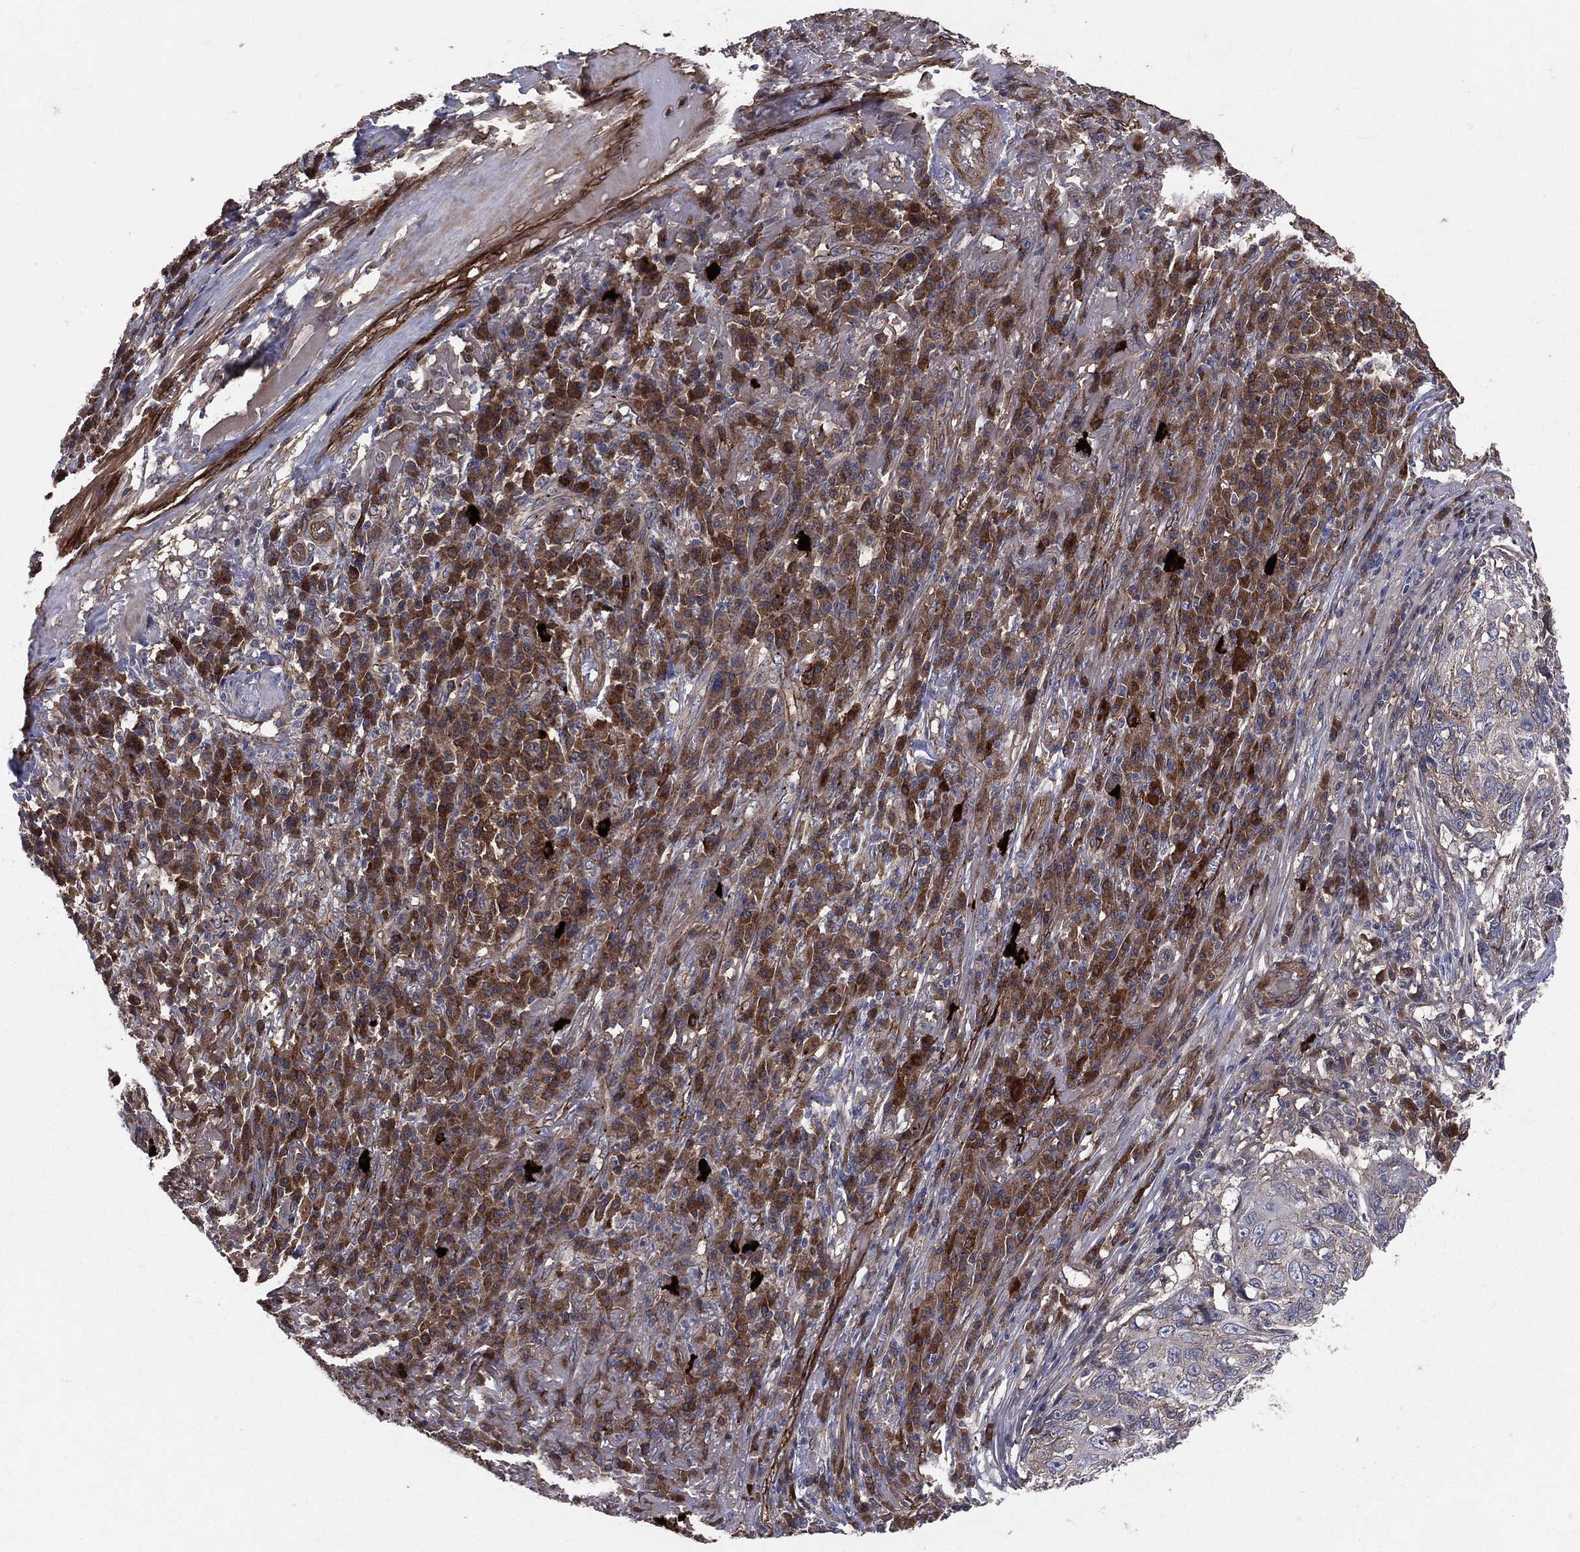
{"staining": {"intensity": "strong", "quantity": "<25%", "location": "cytoplasmic/membranous"}, "tissue": "skin cancer", "cell_type": "Tumor cells", "image_type": "cancer", "snomed": [{"axis": "morphology", "description": "Squamous cell carcinoma, NOS"}, {"axis": "topography", "description": "Skin"}], "caption": "Skin cancer was stained to show a protein in brown. There is medium levels of strong cytoplasmic/membranous staining in about <25% of tumor cells.", "gene": "ENTPD1", "patient": {"sex": "male", "age": 92}}